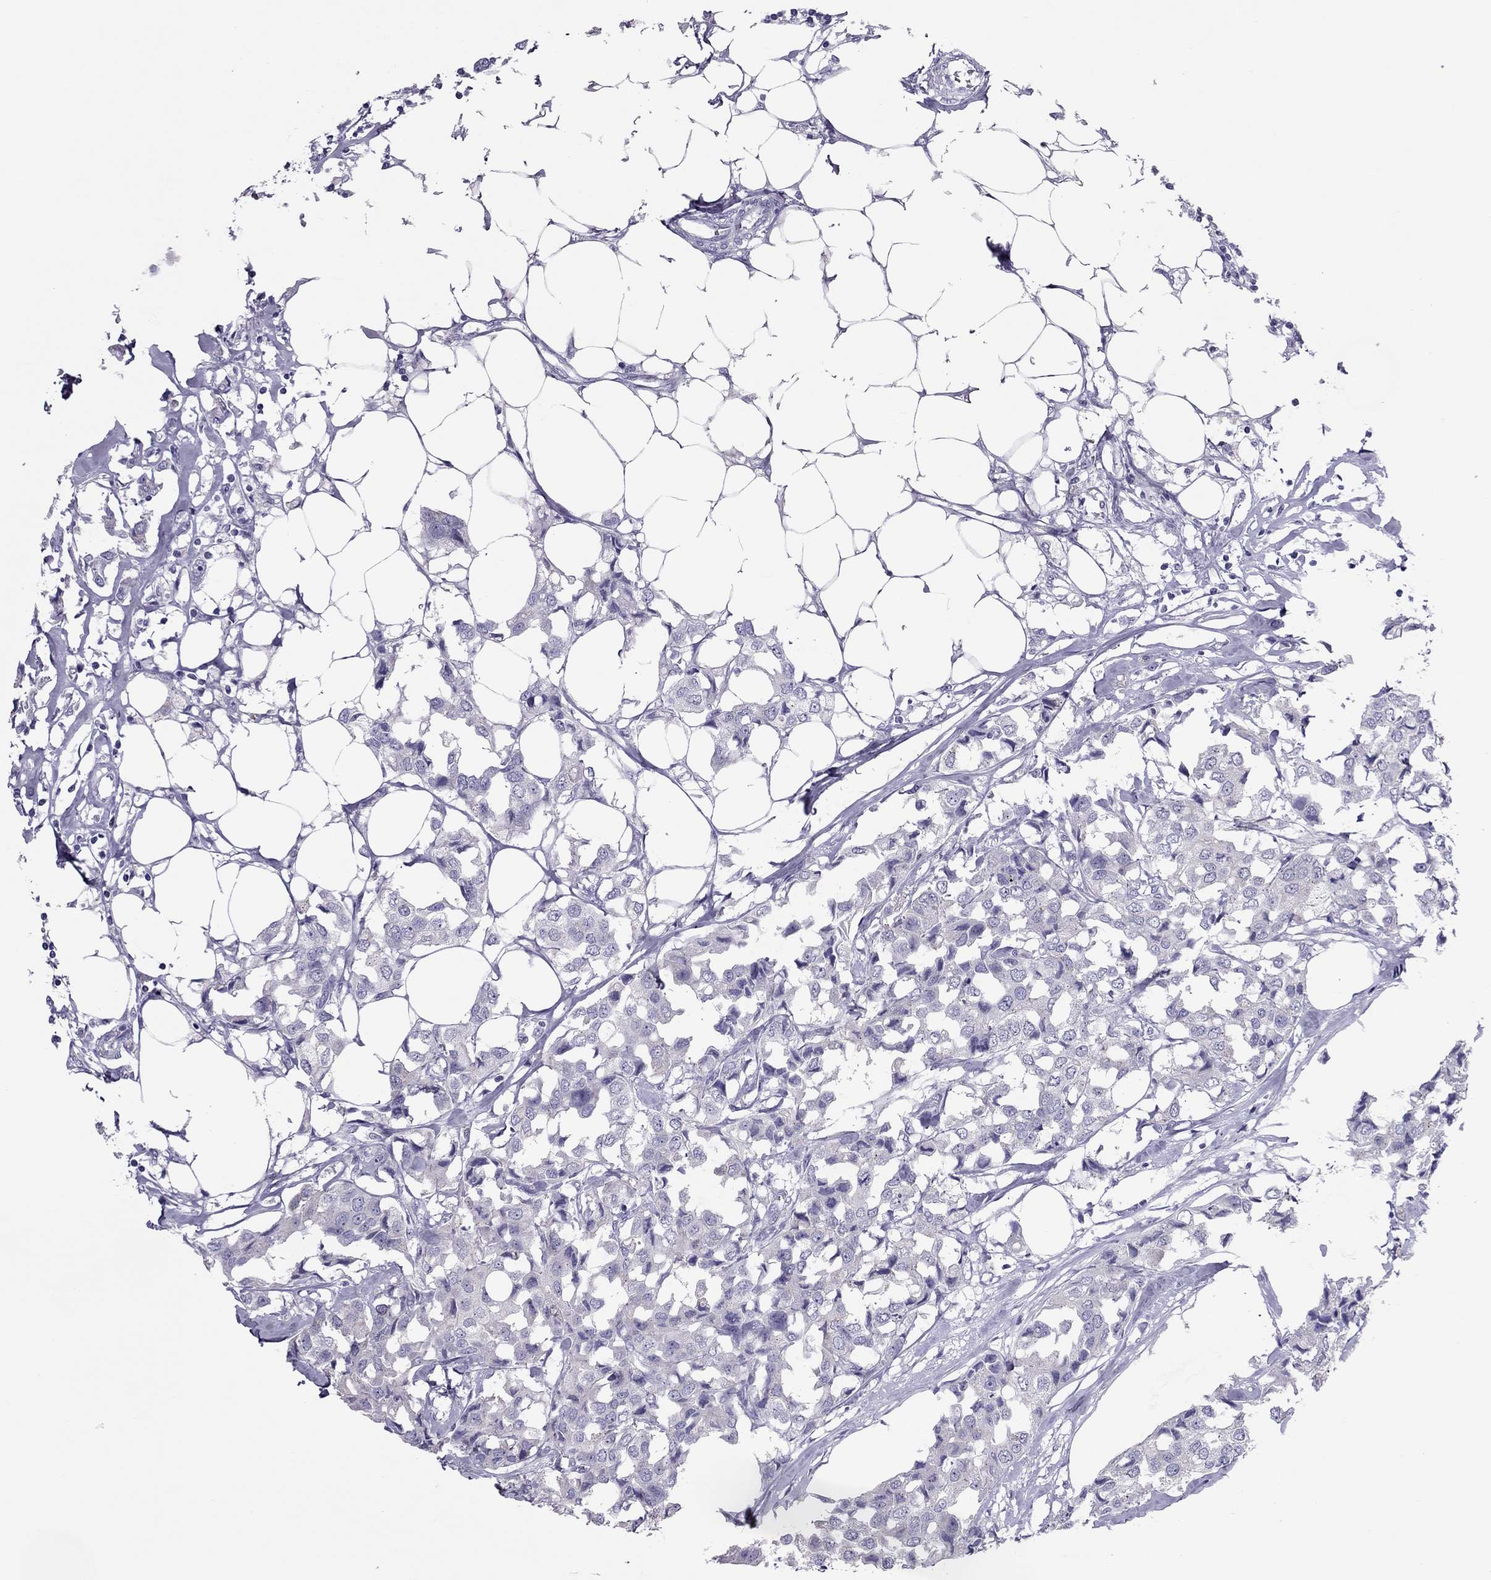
{"staining": {"intensity": "negative", "quantity": "none", "location": "none"}, "tissue": "breast cancer", "cell_type": "Tumor cells", "image_type": "cancer", "snomed": [{"axis": "morphology", "description": "Duct carcinoma"}, {"axis": "topography", "description": "Breast"}], "caption": "DAB immunohistochemical staining of human intraductal carcinoma (breast) exhibits no significant positivity in tumor cells.", "gene": "TEX14", "patient": {"sex": "female", "age": 80}}